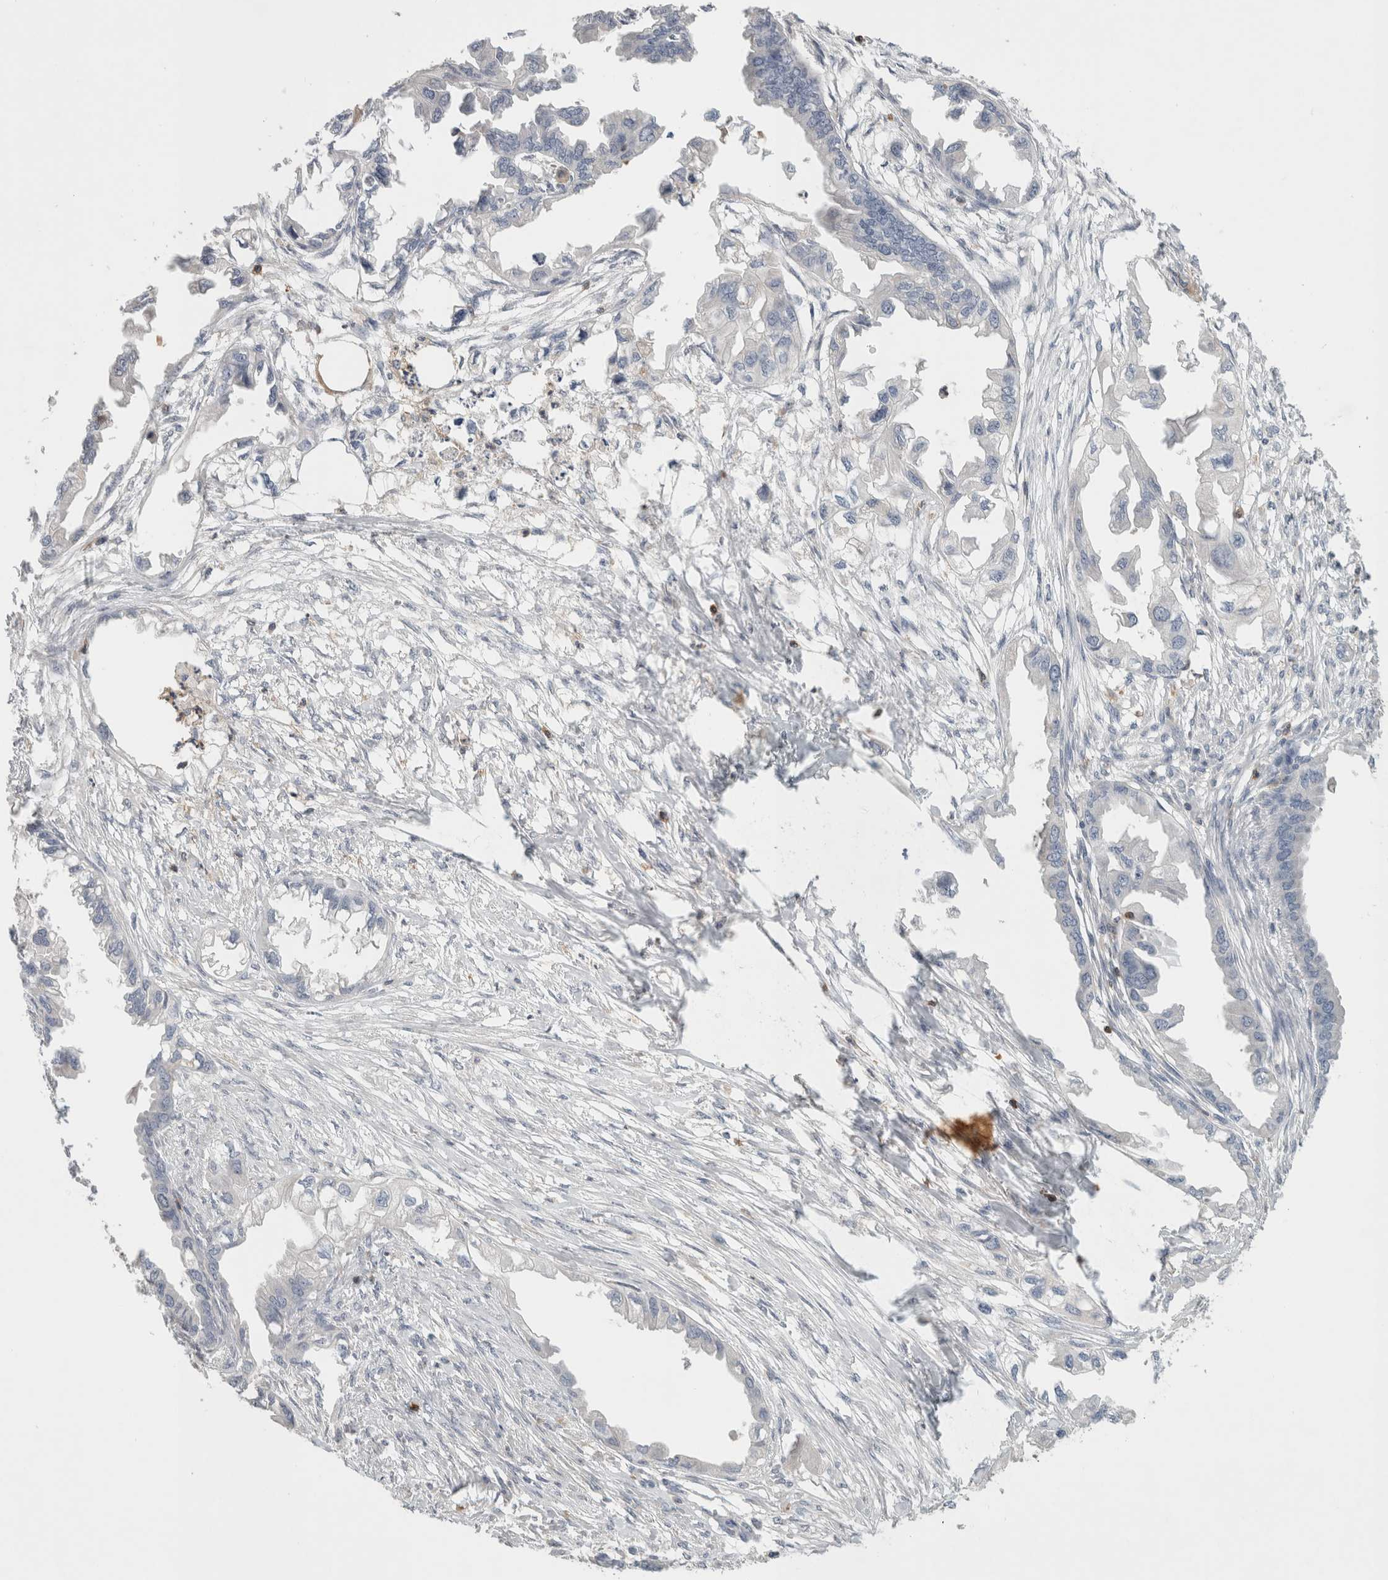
{"staining": {"intensity": "negative", "quantity": "none", "location": "none"}, "tissue": "endometrial cancer", "cell_type": "Tumor cells", "image_type": "cancer", "snomed": [{"axis": "morphology", "description": "Adenocarcinoma, NOS"}, {"axis": "morphology", "description": "Adenocarcinoma, metastatic, NOS"}, {"axis": "topography", "description": "Adipose tissue"}, {"axis": "topography", "description": "Endometrium"}], "caption": "Immunohistochemistry (IHC) image of human endometrial metastatic adenocarcinoma stained for a protein (brown), which shows no expression in tumor cells. (DAB immunohistochemistry (IHC), high magnification).", "gene": "GFRA2", "patient": {"sex": "female", "age": 67}}